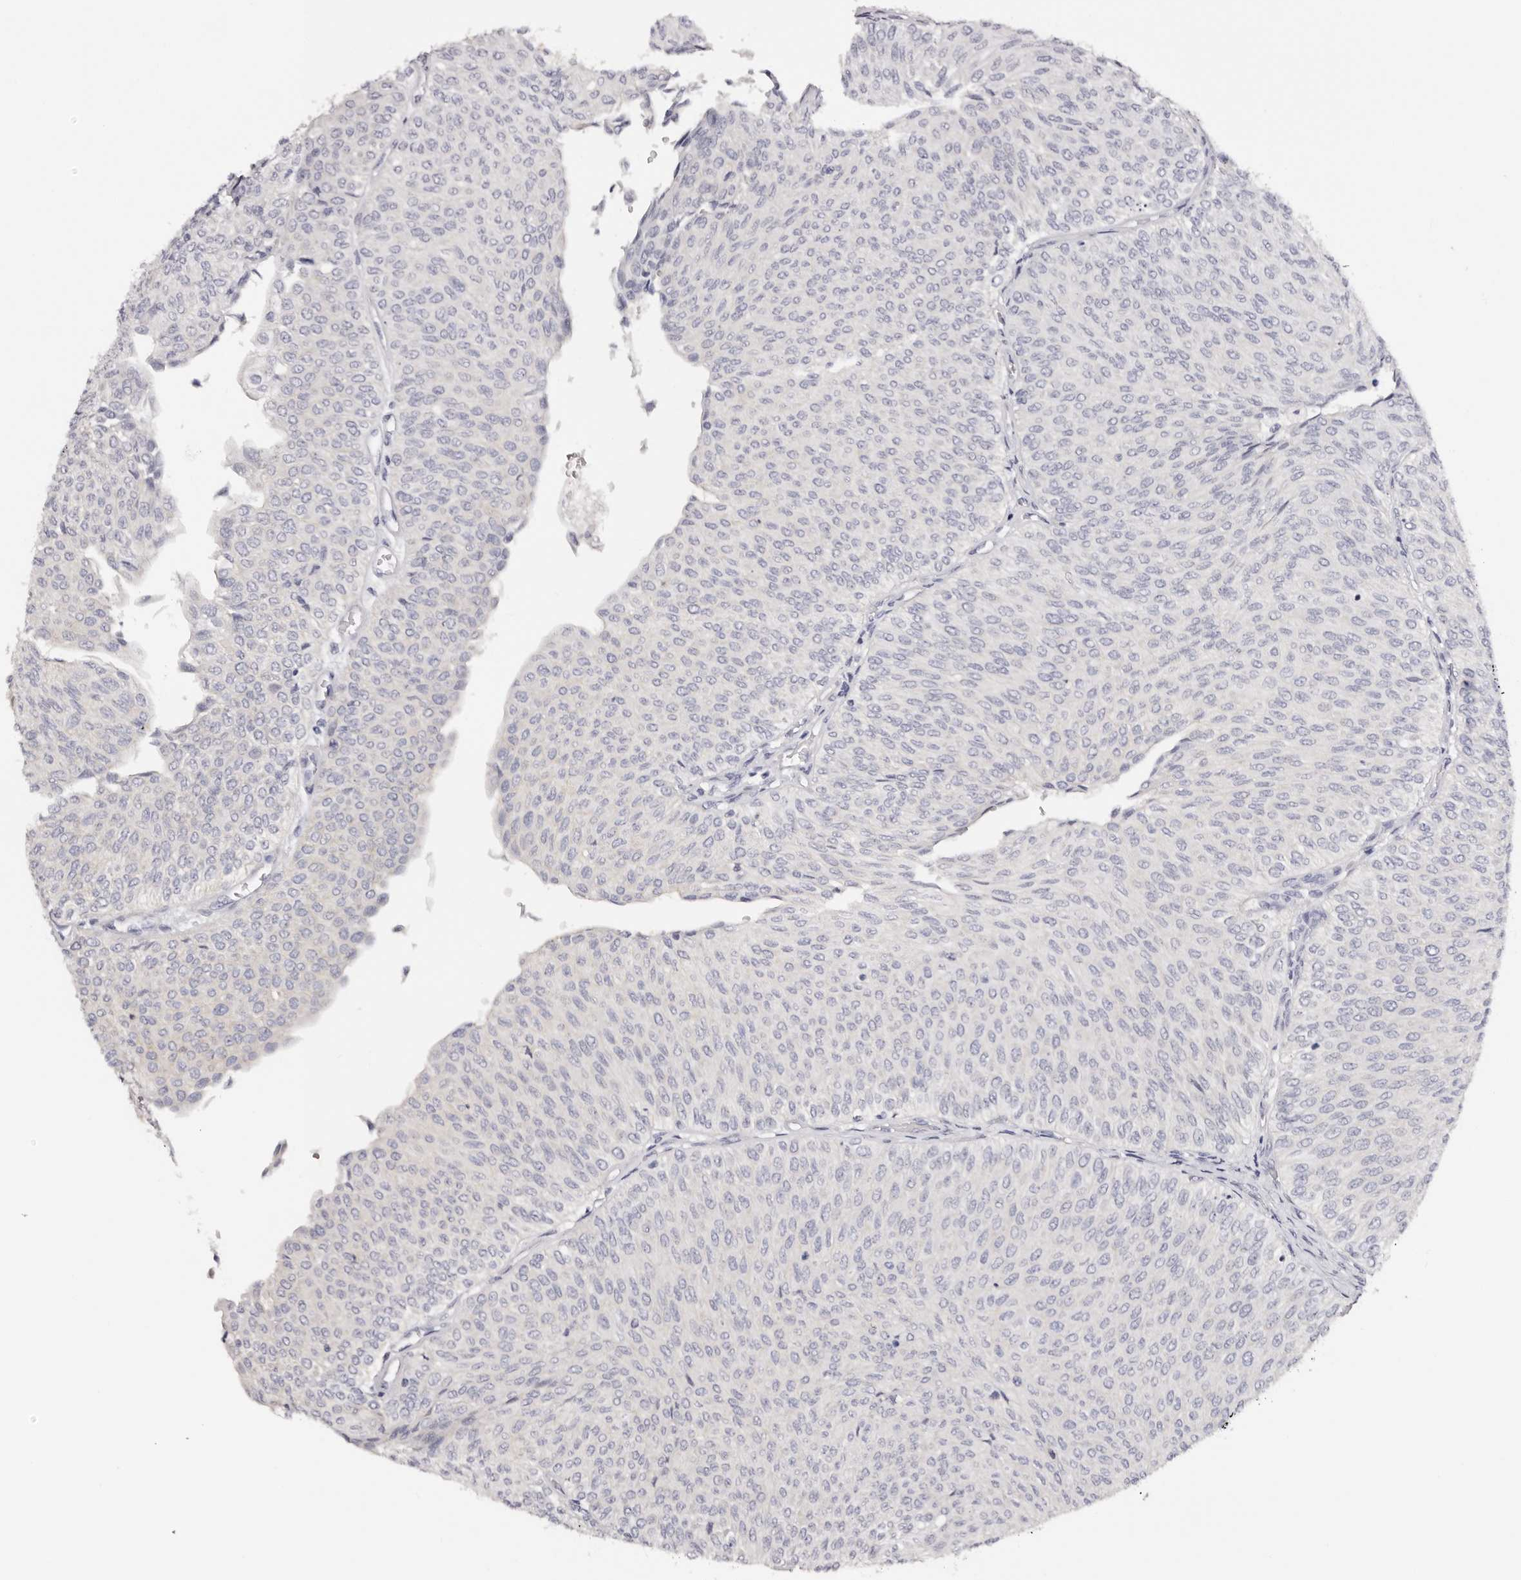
{"staining": {"intensity": "negative", "quantity": "none", "location": "none"}, "tissue": "urothelial cancer", "cell_type": "Tumor cells", "image_type": "cancer", "snomed": [{"axis": "morphology", "description": "Urothelial carcinoma, Low grade"}, {"axis": "topography", "description": "Urinary bladder"}], "caption": "DAB (3,3'-diaminobenzidine) immunohistochemical staining of urothelial cancer displays no significant positivity in tumor cells.", "gene": "ROM1", "patient": {"sex": "male", "age": 78}}